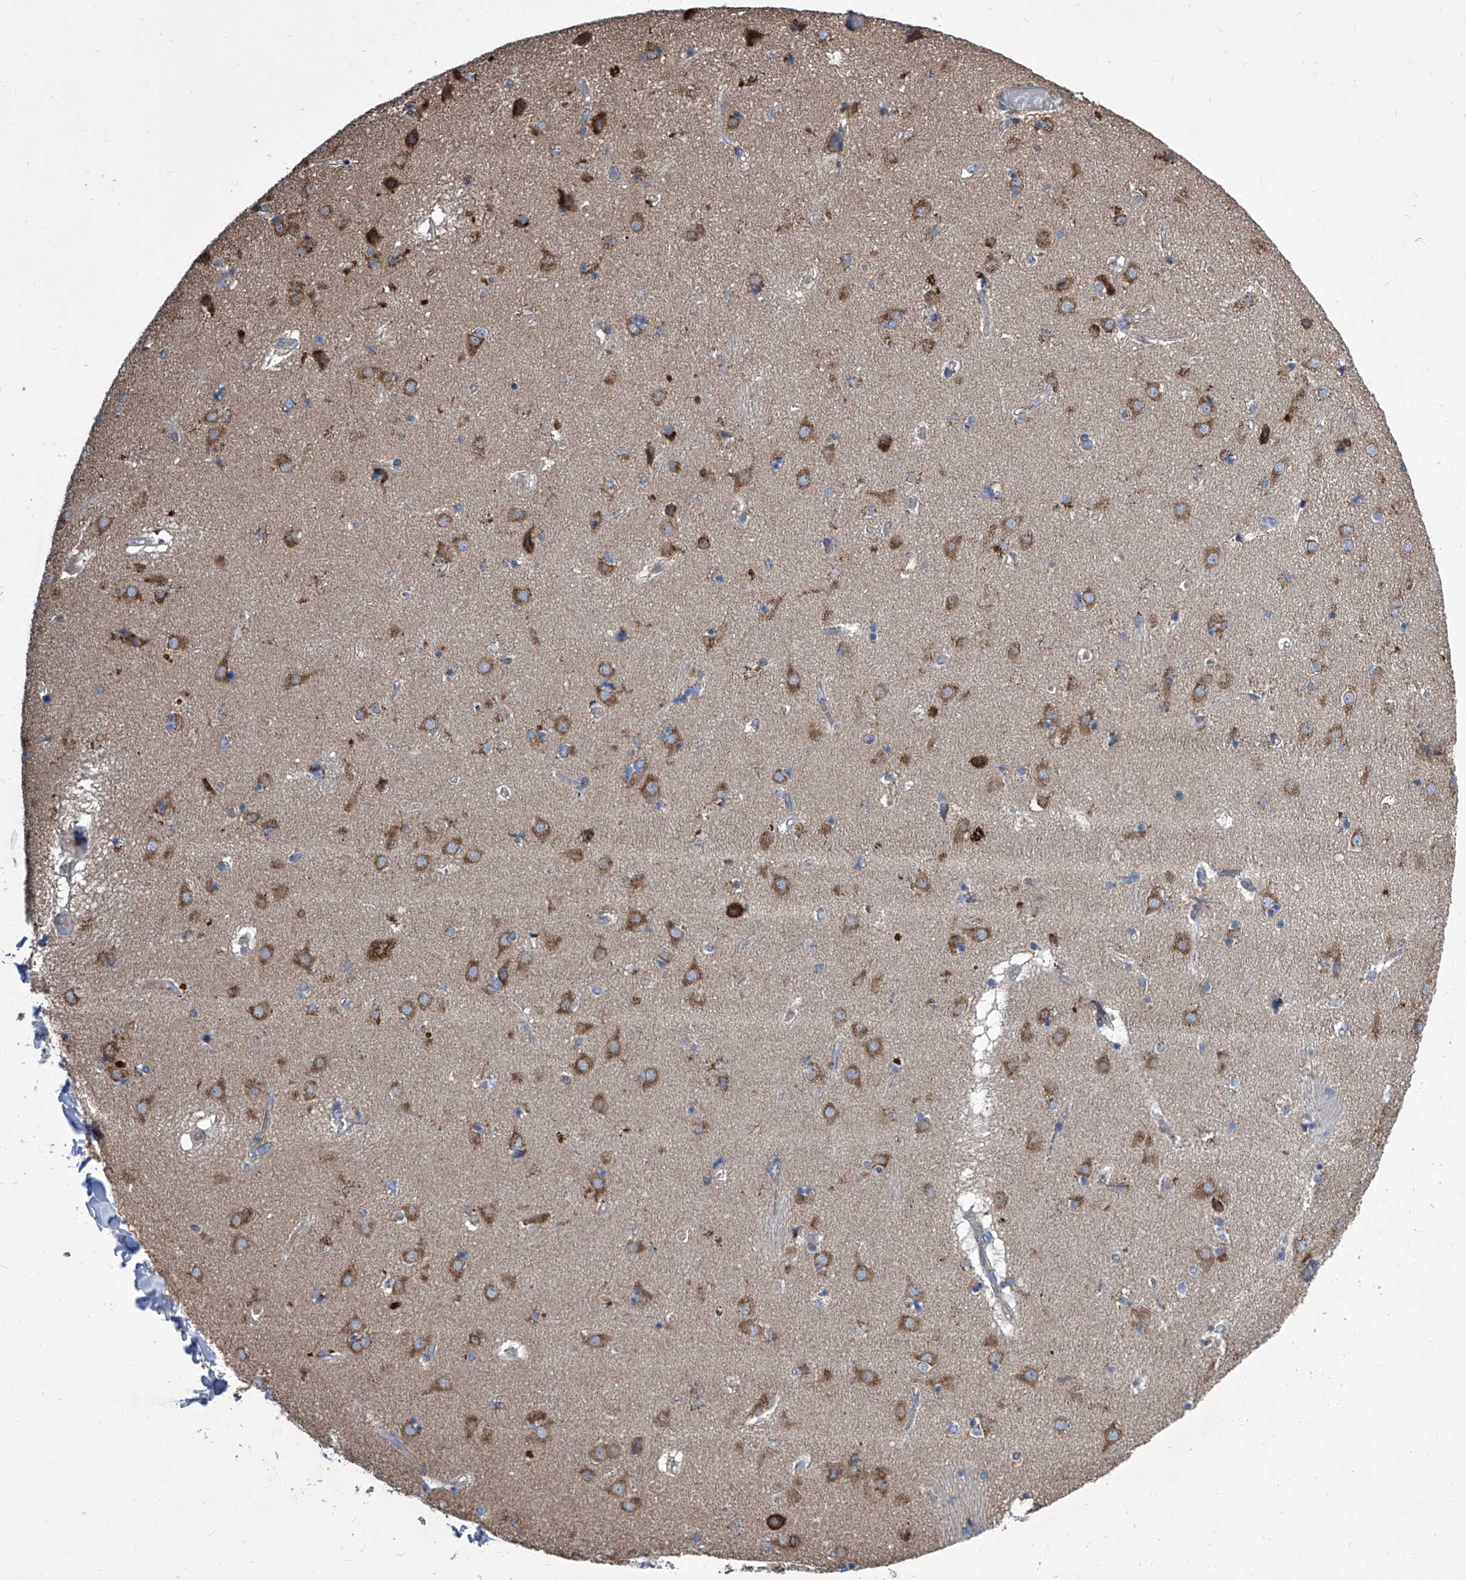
{"staining": {"intensity": "negative", "quantity": "none", "location": "none"}, "tissue": "caudate", "cell_type": "Glial cells", "image_type": "normal", "snomed": [{"axis": "morphology", "description": "Normal tissue, NOS"}, {"axis": "topography", "description": "Lateral ventricle wall"}], "caption": "An IHC photomicrograph of unremarkable caudate is shown. There is no staining in glial cells of caudate. (DAB IHC, high magnification).", "gene": "TJAP1", "patient": {"sex": "male", "age": 70}}